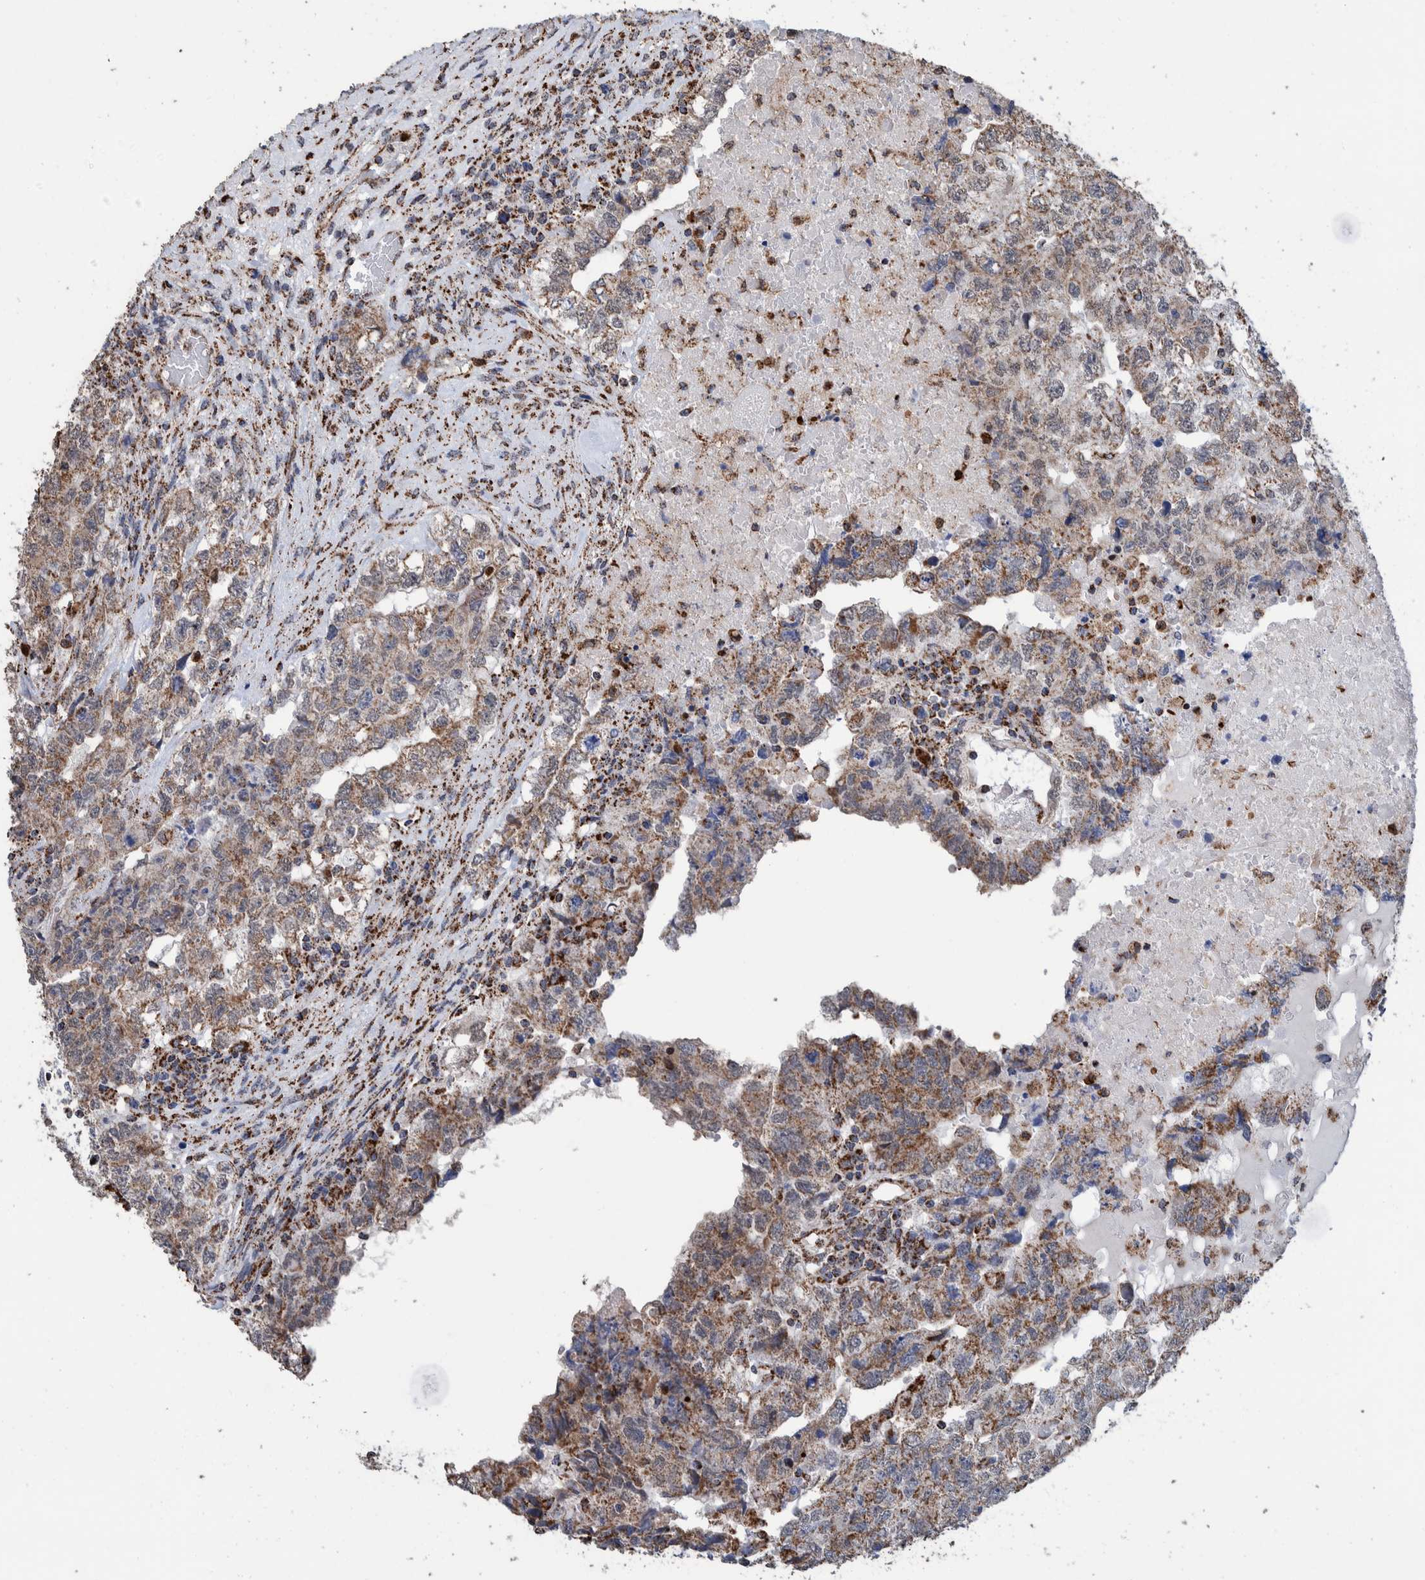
{"staining": {"intensity": "moderate", "quantity": ">75%", "location": "cytoplasmic/membranous"}, "tissue": "testis cancer", "cell_type": "Tumor cells", "image_type": "cancer", "snomed": [{"axis": "morphology", "description": "Carcinoma, Embryonal, NOS"}, {"axis": "topography", "description": "Testis"}], "caption": "A medium amount of moderate cytoplasmic/membranous staining is appreciated in about >75% of tumor cells in embryonal carcinoma (testis) tissue.", "gene": "DECR1", "patient": {"sex": "male", "age": 36}}